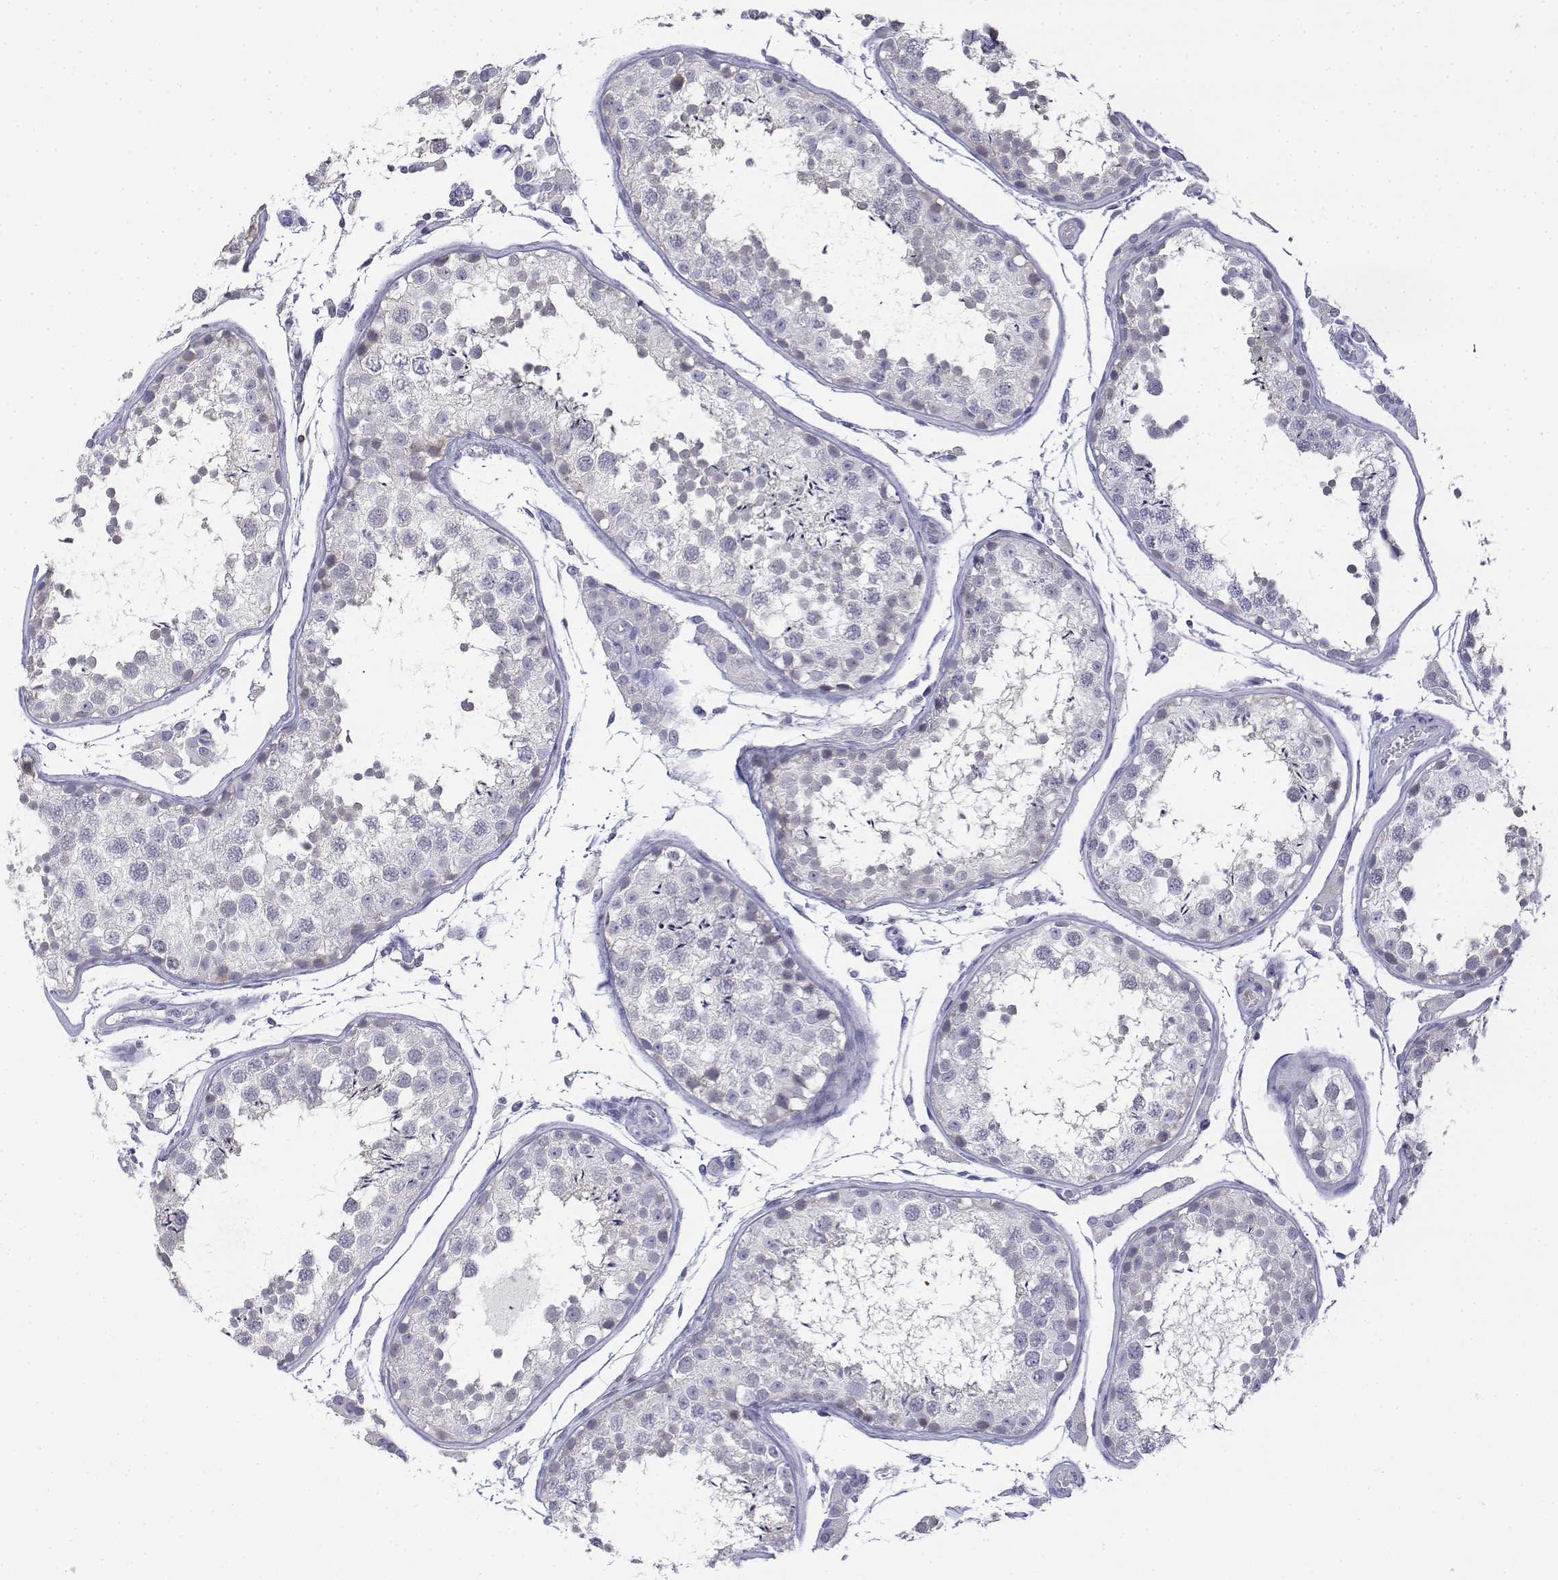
{"staining": {"intensity": "negative", "quantity": "none", "location": "none"}, "tissue": "testis", "cell_type": "Cells in seminiferous ducts", "image_type": "normal", "snomed": [{"axis": "morphology", "description": "Normal tissue, NOS"}, {"axis": "topography", "description": "Testis"}], "caption": "This is an IHC micrograph of normal testis. There is no expression in cells in seminiferous ducts.", "gene": "CD3E", "patient": {"sex": "male", "age": 29}}